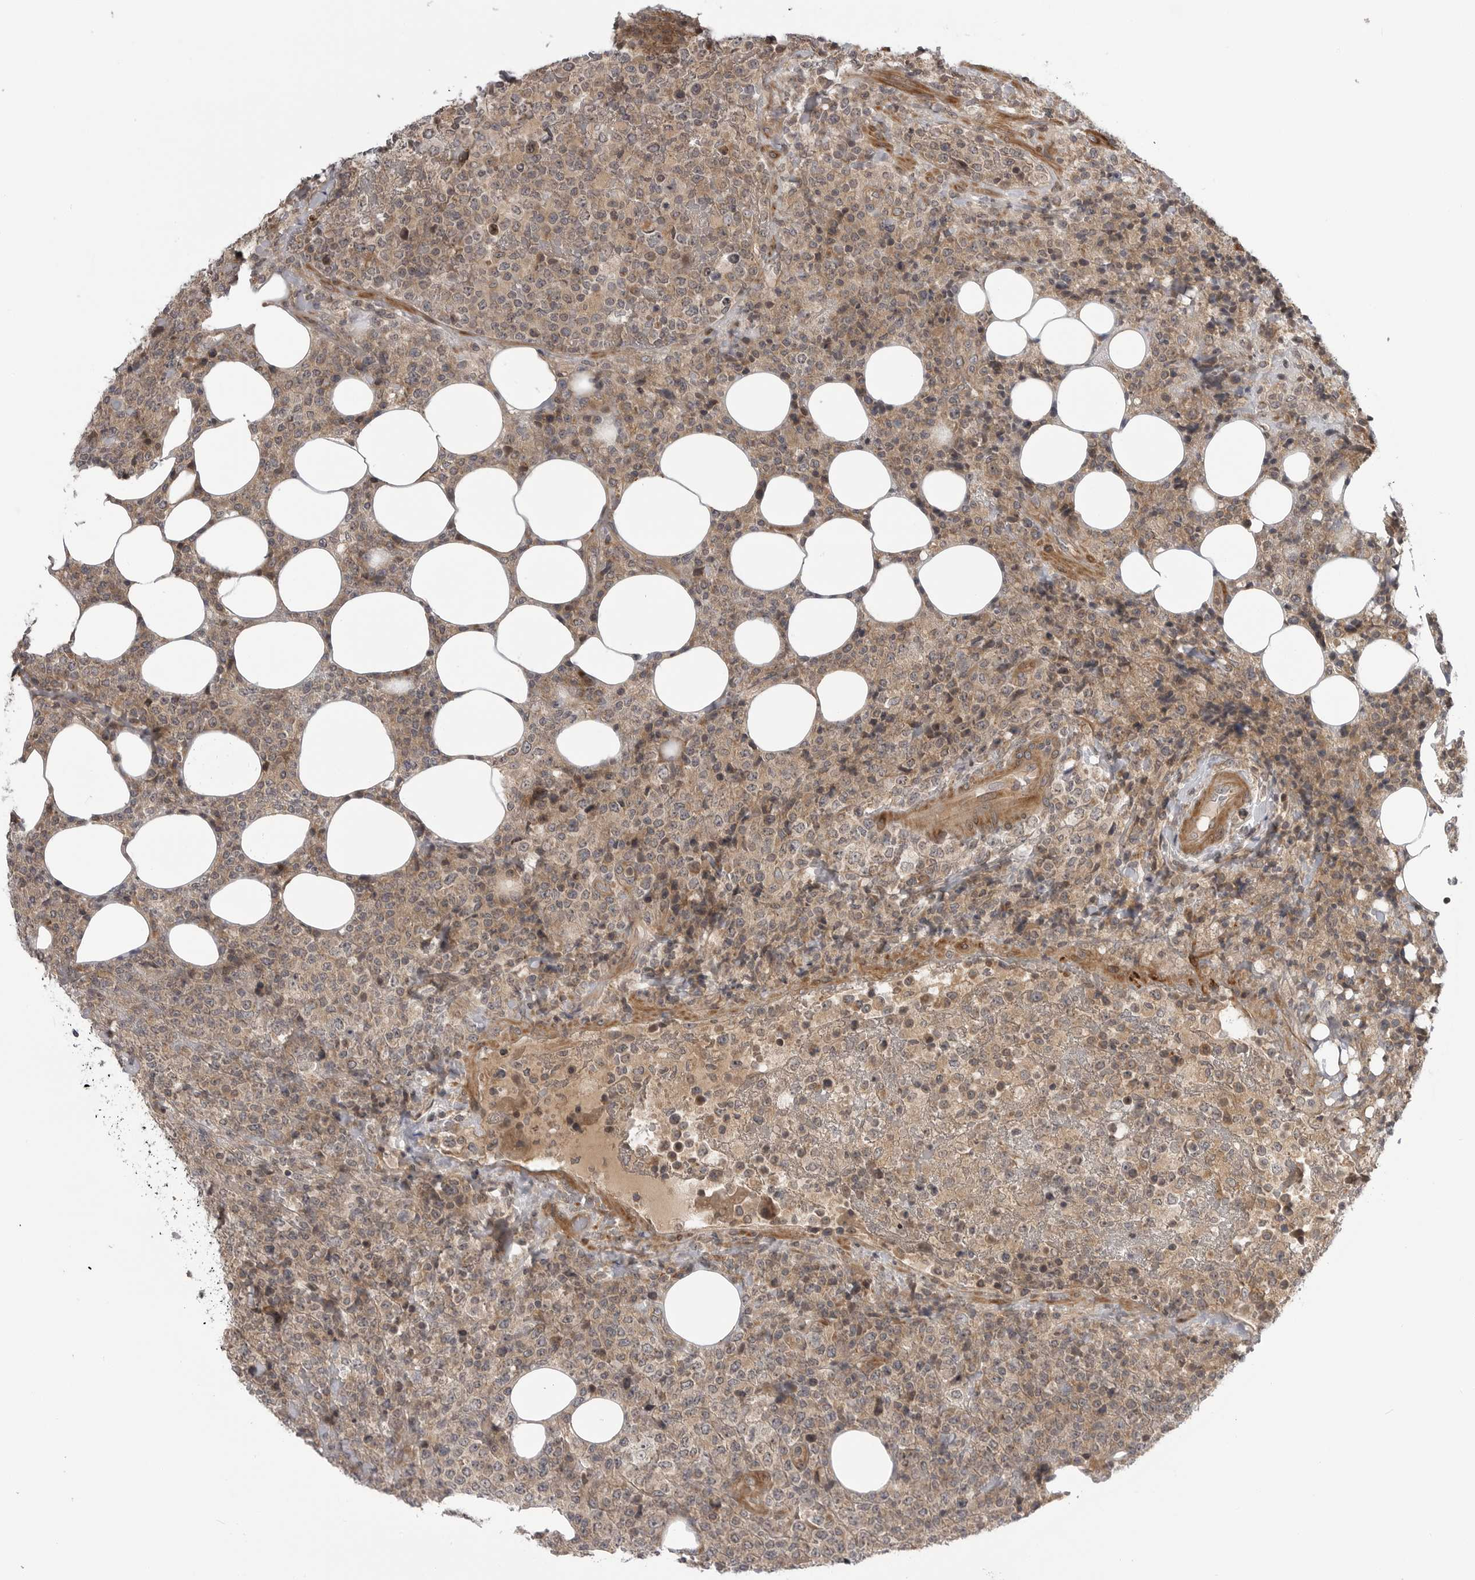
{"staining": {"intensity": "weak", "quantity": "25%-75%", "location": "cytoplasmic/membranous"}, "tissue": "lymphoma", "cell_type": "Tumor cells", "image_type": "cancer", "snomed": [{"axis": "morphology", "description": "Malignant lymphoma, non-Hodgkin's type, High grade"}, {"axis": "topography", "description": "Lymph node"}], "caption": "Immunohistochemical staining of human malignant lymphoma, non-Hodgkin's type (high-grade) displays low levels of weak cytoplasmic/membranous positivity in approximately 25%-75% of tumor cells.", "gene": "LRRC45", "patient": {"sex": "male", "age": 13}}